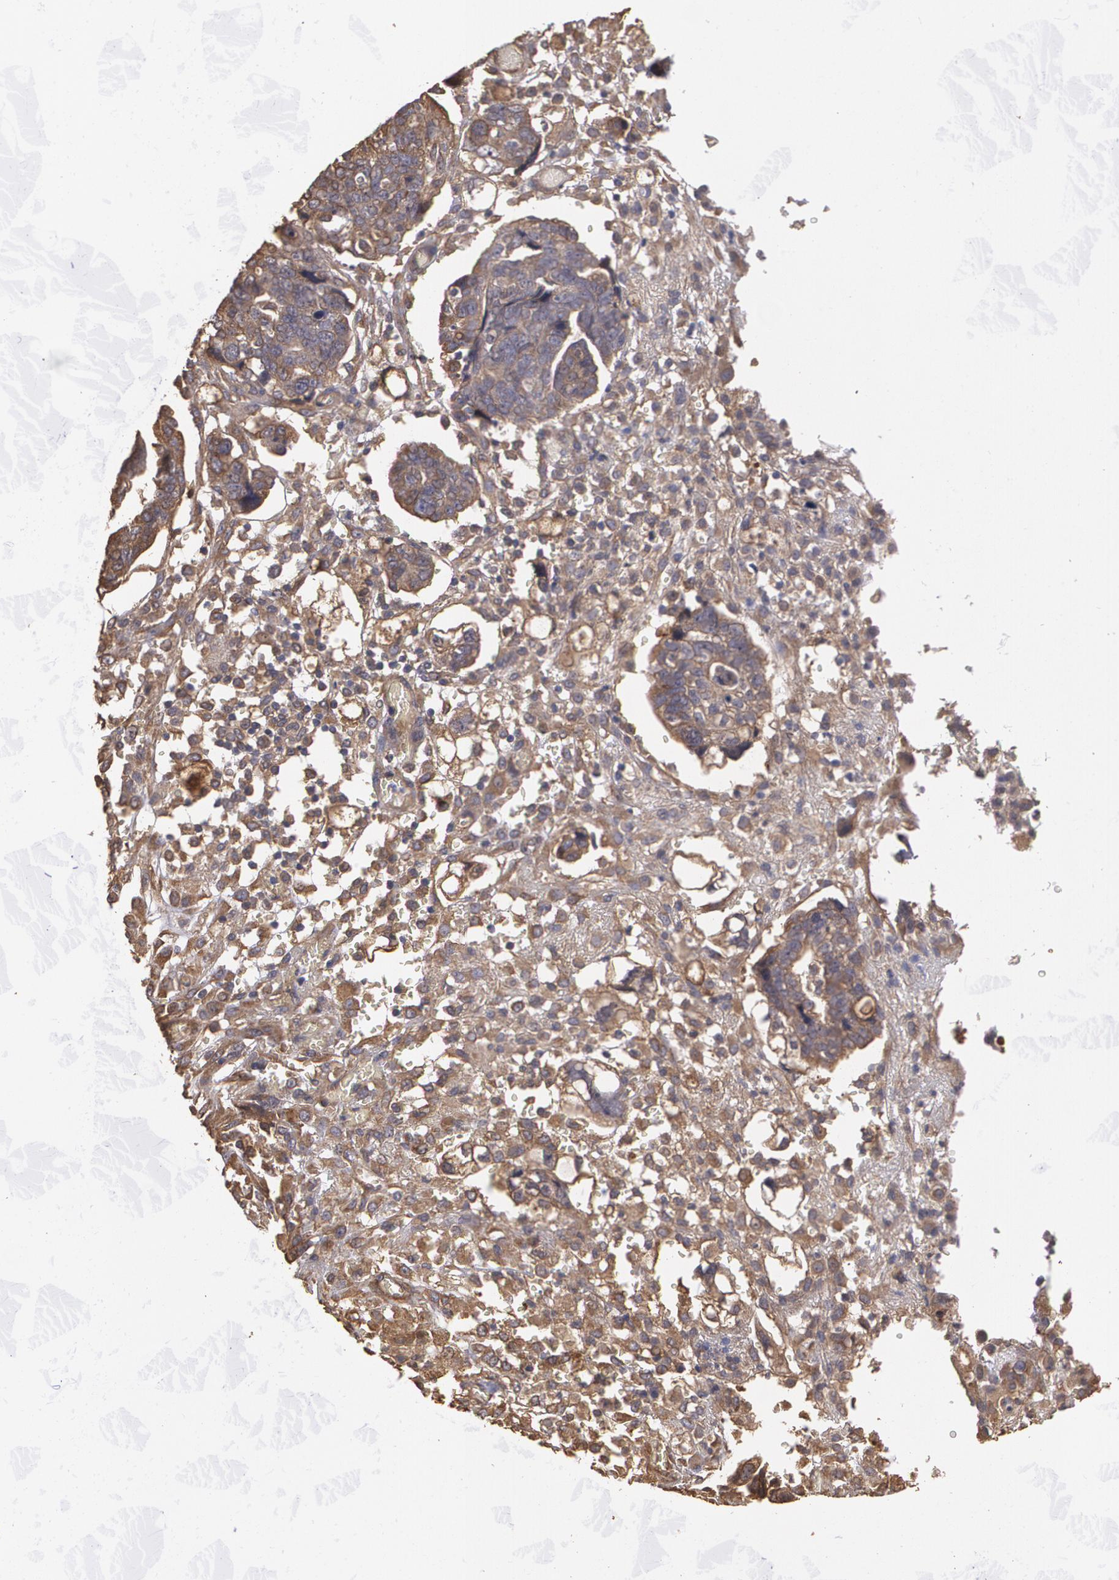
{"staining": {"intensity": "moderate", "quantity": ">75%", "location": "cytoplasmic/membranous"}, "tissue": "ovarian cancer", "cell_type": "Tumor cells", "image_type": "cancer", "snomed": [{"axis": "morphology", "description": "Normal tissue, NOS"}, {"axis": "morphology", "description": "Cystadenocarcinoma, serous, NOS"}, {"axis": "topography", "description": "Fallopian tube"}, {"axis": "topography", "description": "Ovary"}], "caption": "Serous cystadenocarcinoma (ovarian) tissue displays moderate cytoplasmic/membranous staining in approximately >75% of tumor cells, visualized by immunohistochemistry. The protein of interest is stained brown, and the nuclei are stained in blue (DAB (3,3'-diaminobenzidine) IHC with brightfield microscopy, high magnification).", "gene": "PON1", "patient": {"sex": "female", "age": 56}}